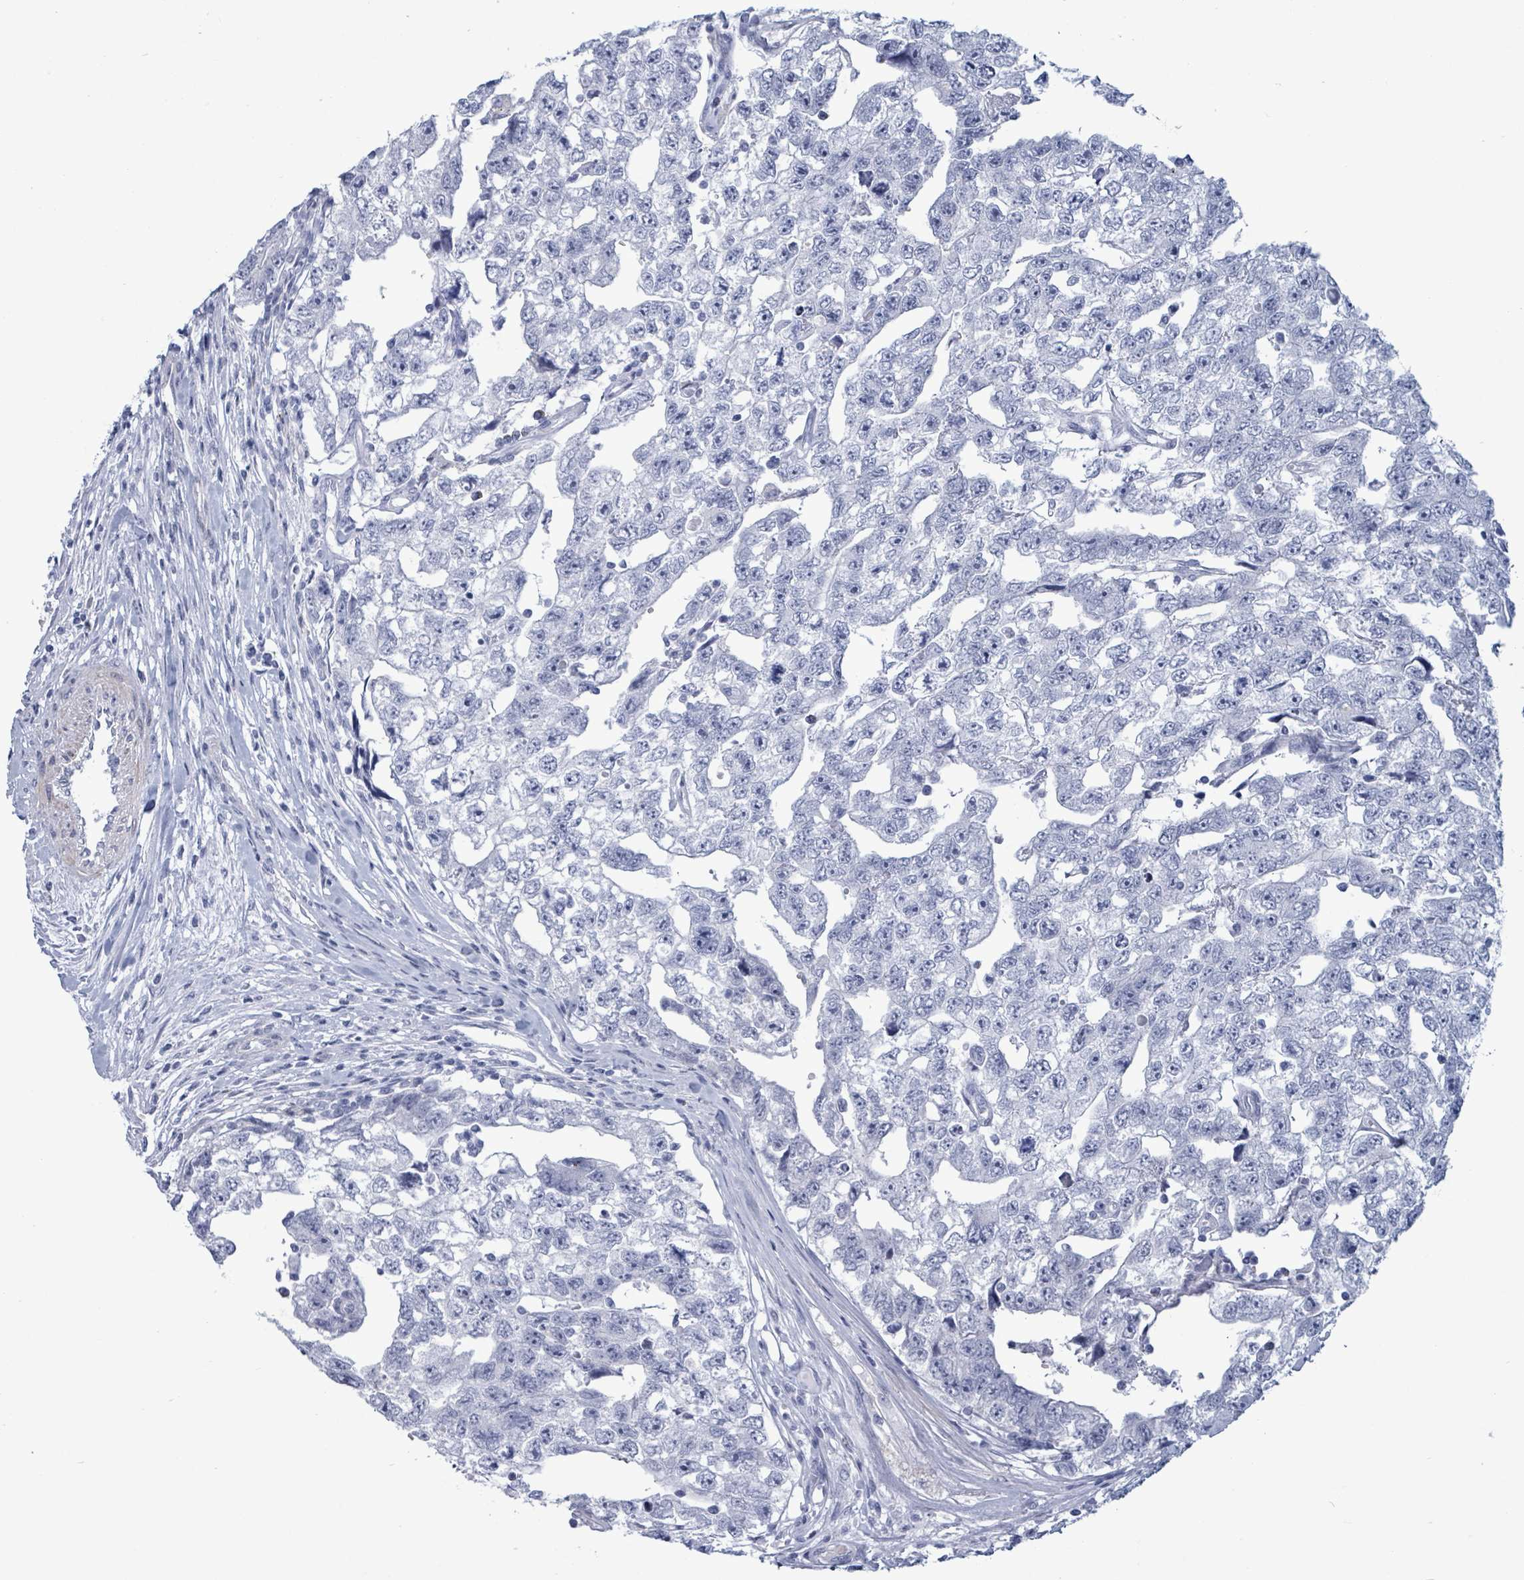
{"staining": {"intensity": "negative", "quantity": "none", "location": "none"}, "tissue": "testis cancer", "cell_type": "Tumor cells", "image_type": "cancer", "snomed": [{"axis": "morphology", "description": "Carcinoma, Embryonal, NOS"}, {"axis": "topography", "description": "Testis"}], "caption": "Protein analysis of testis cancer exhibits no significant staining in tumor cells.", "gene": "ZNF771", "patient": {"sex": "male", "age": 22}}